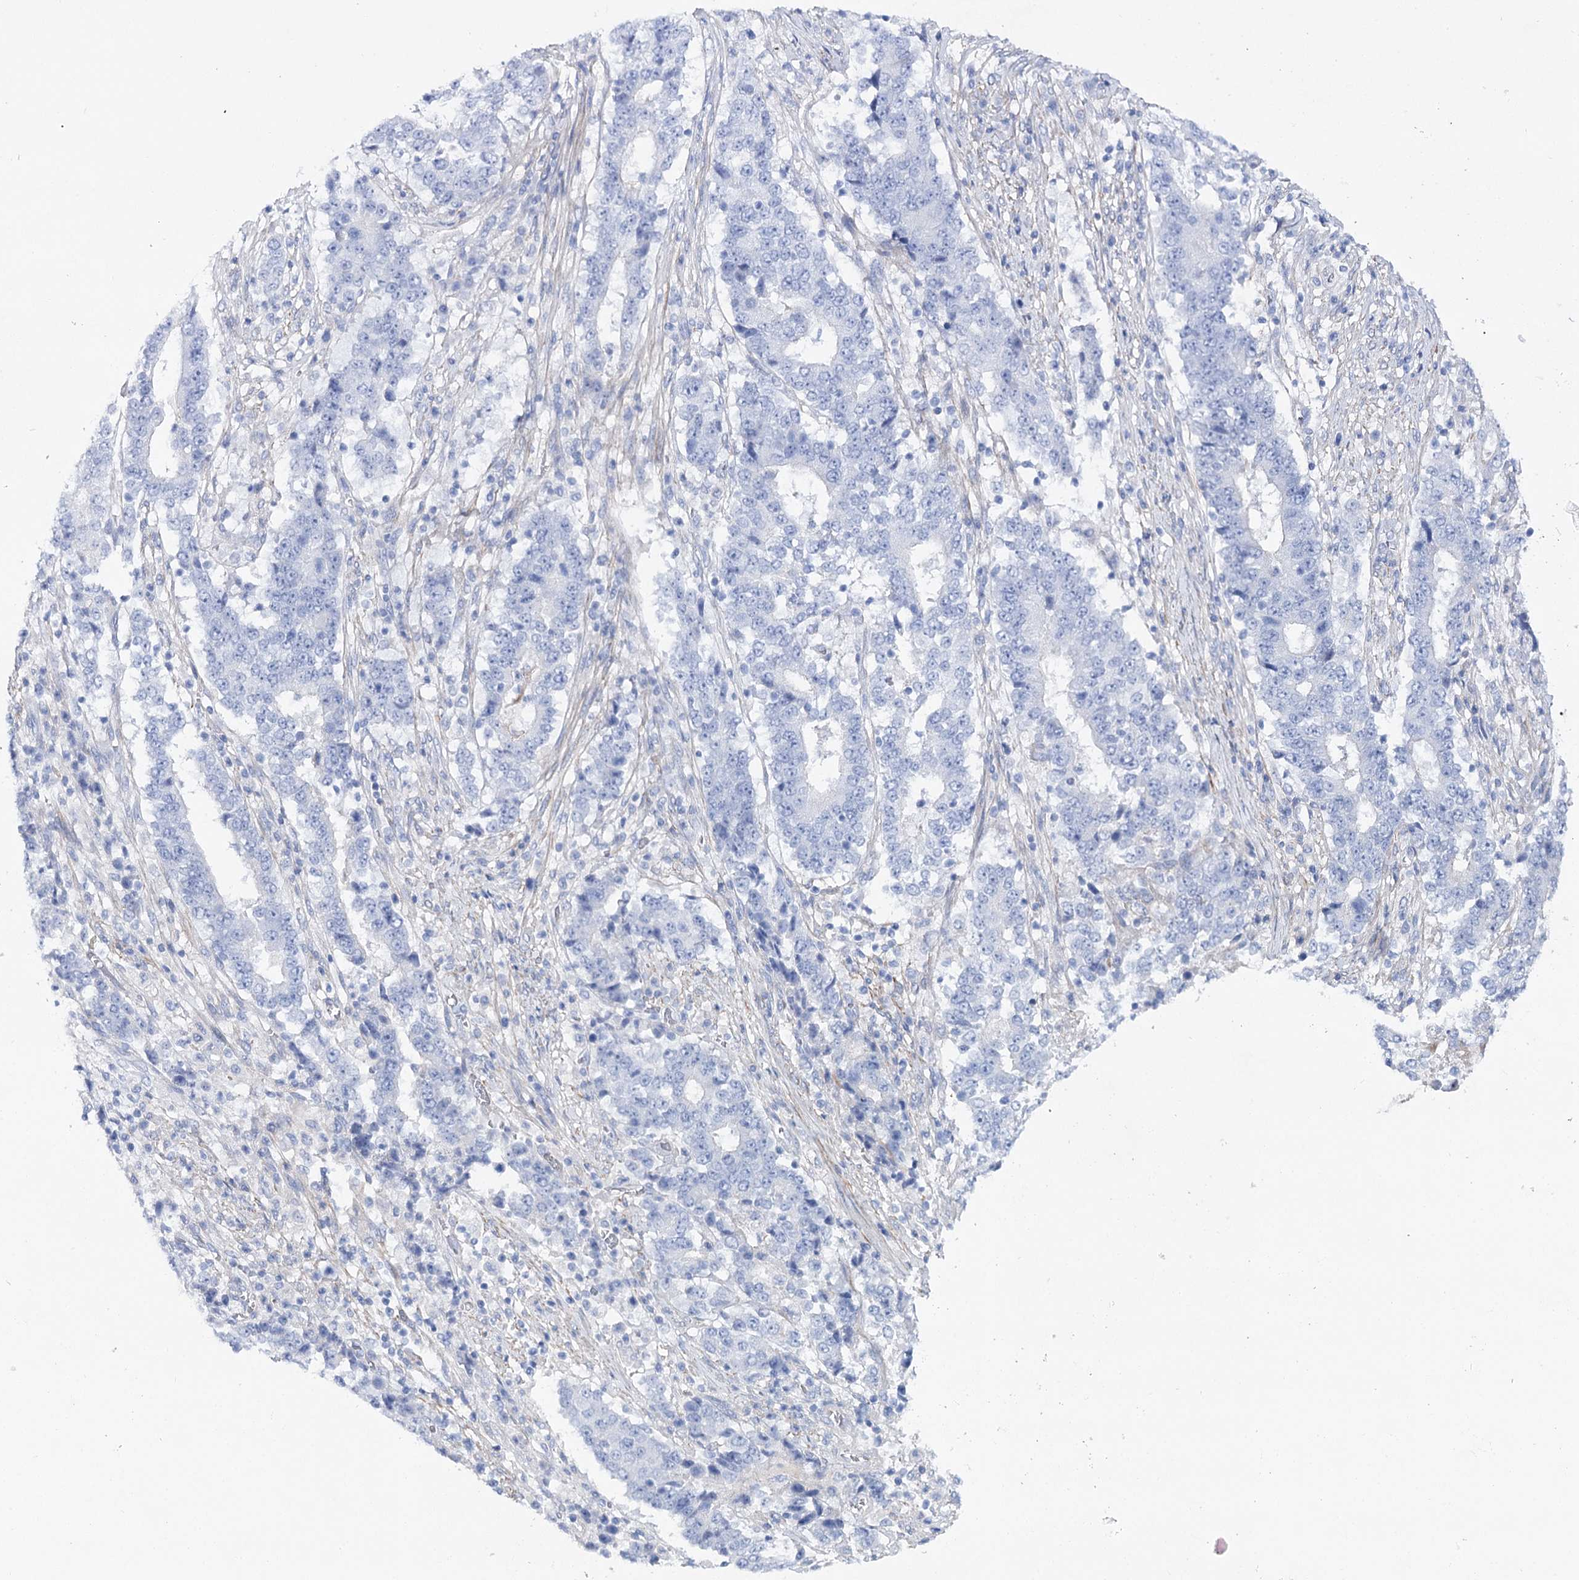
{"staining": {"intensity": "negative", "quantity": "none", "location": "none"}, "tissue": "stomach cancer", "cell_type": "Tumor cells", "image_type": "cancer", "snomed": [{"axis": "morphology", "description": "Adenocarcinoma, NOS"}, {"axis": "topography", "description": "Stomach"}], "caption": "DAB immunohistochemical staining of stomach adenocarcinoma reveals no significant positivity in tumor cells.", "gene": "ANKRD23", "patient": {"sex": "male", "age": 59}}